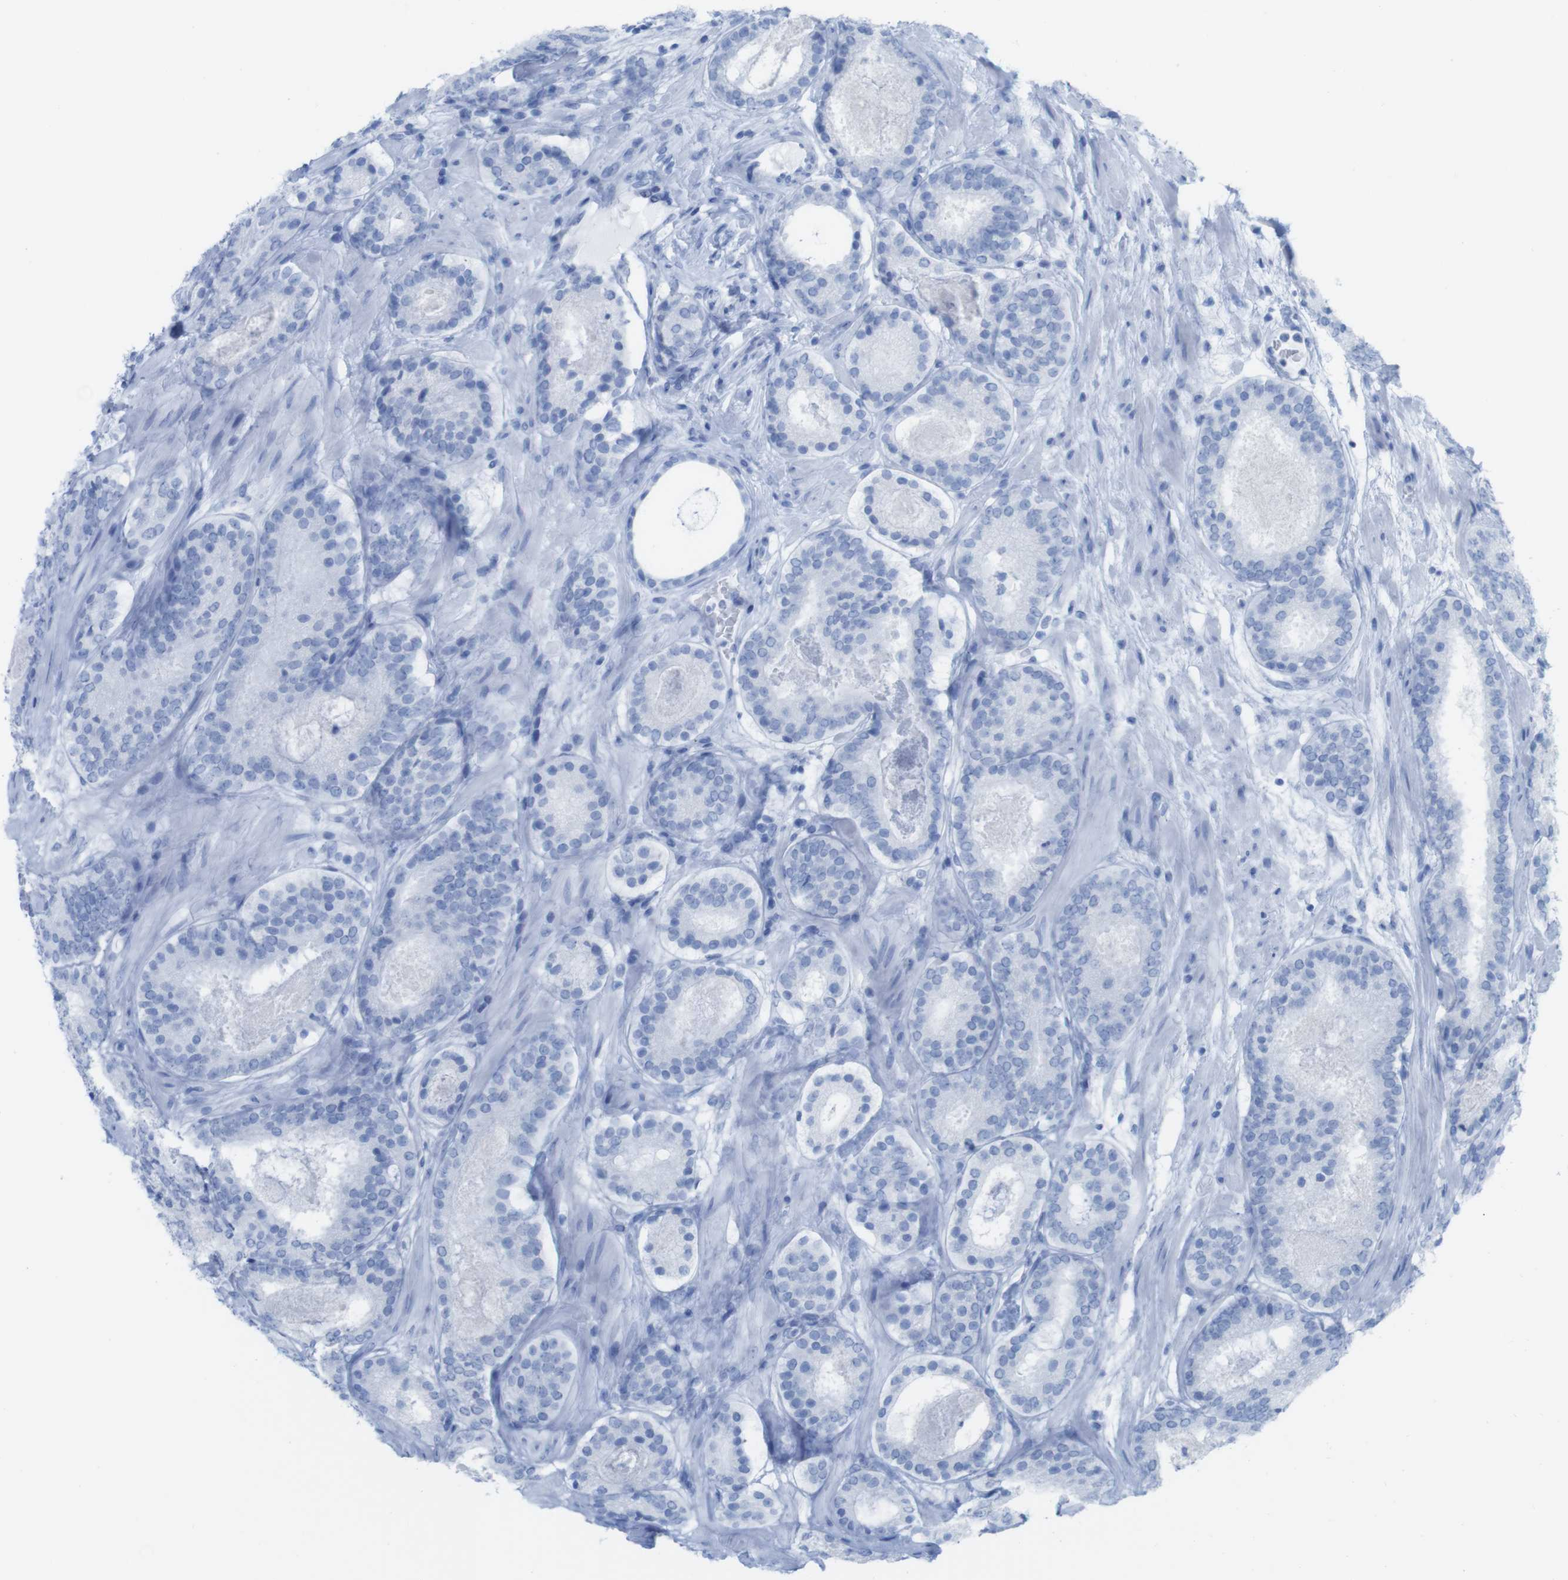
{"staining": {"intensity": "negative", "quantity": "none", "location": "none"}, "tissue": "prostate cancer", "cell_type": "Tumor cells", "image_type": "cancer", "snomed": [{"axis": "morphology", "description": "Adenocarcinoma, Low grade"}, {"axis": "topography", "description": "Prostate"}], "caption": "Tumor cells show no significant protein positivity in prostate cancer.", "gene": "MYH7", "patient": {"sex": "male", "age": 69}}